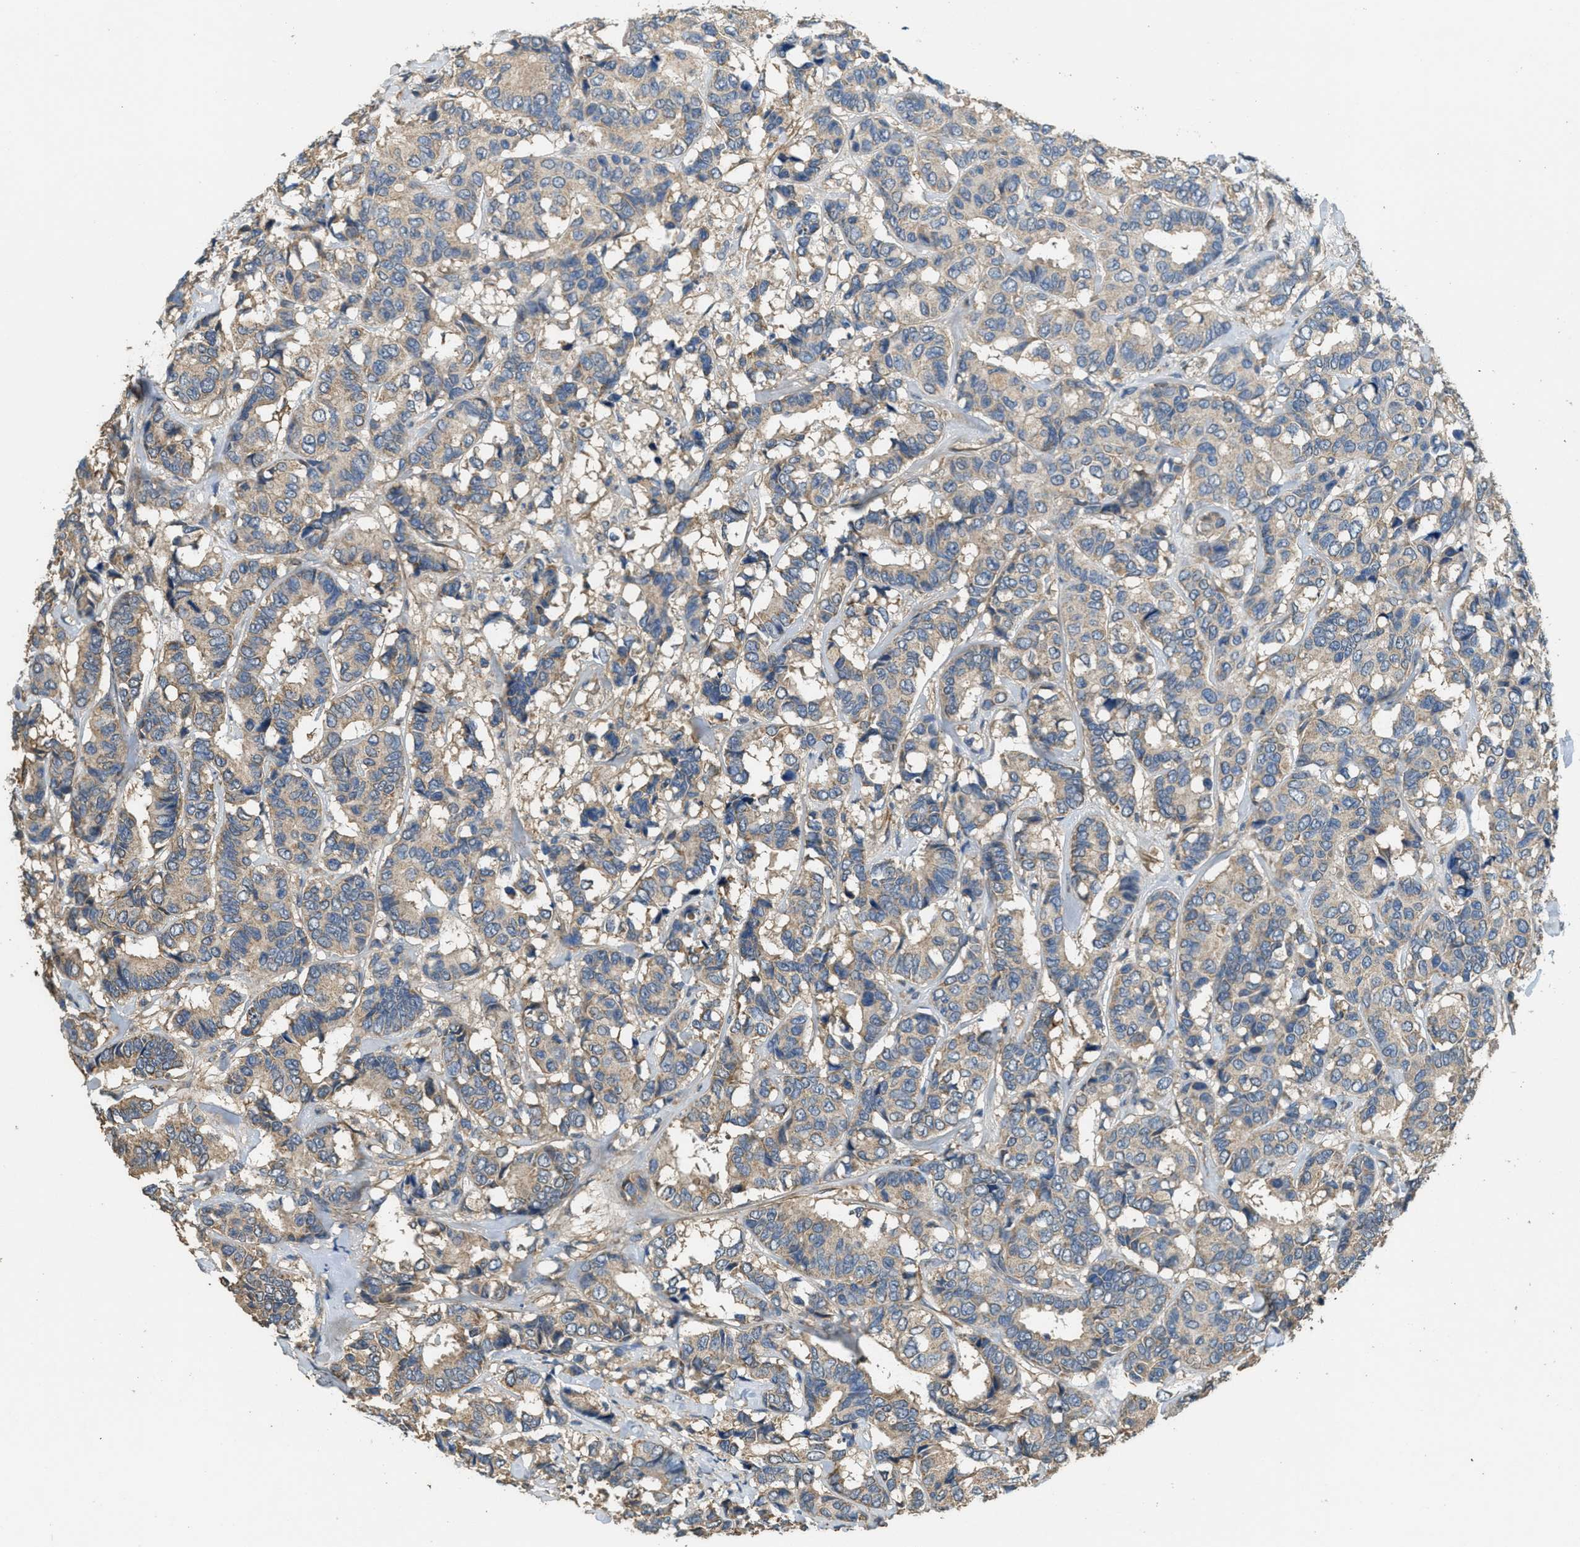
{"staining": {"intensity": "moderate", "quantity": "<25%", "location": "cytoplasmic/membranous"}, "tissue": "breast cancer", "cell_type": "Tumor cells", "image_type": "cancer", "snomed": [{"axis": "morphology", "description": "Duct carcinoma"}, {"axis": "topography", "description": "Breast"}], "caption": "DAB immunohistochemical staining of breast cancer (infiltrating ductal carcinoma) exhibits moderate cytoplasmic/membranous protein positivity in about <25% of tumor cells.", "gene": "THBS2", "patient": {"sex": "female", "age": 87}}